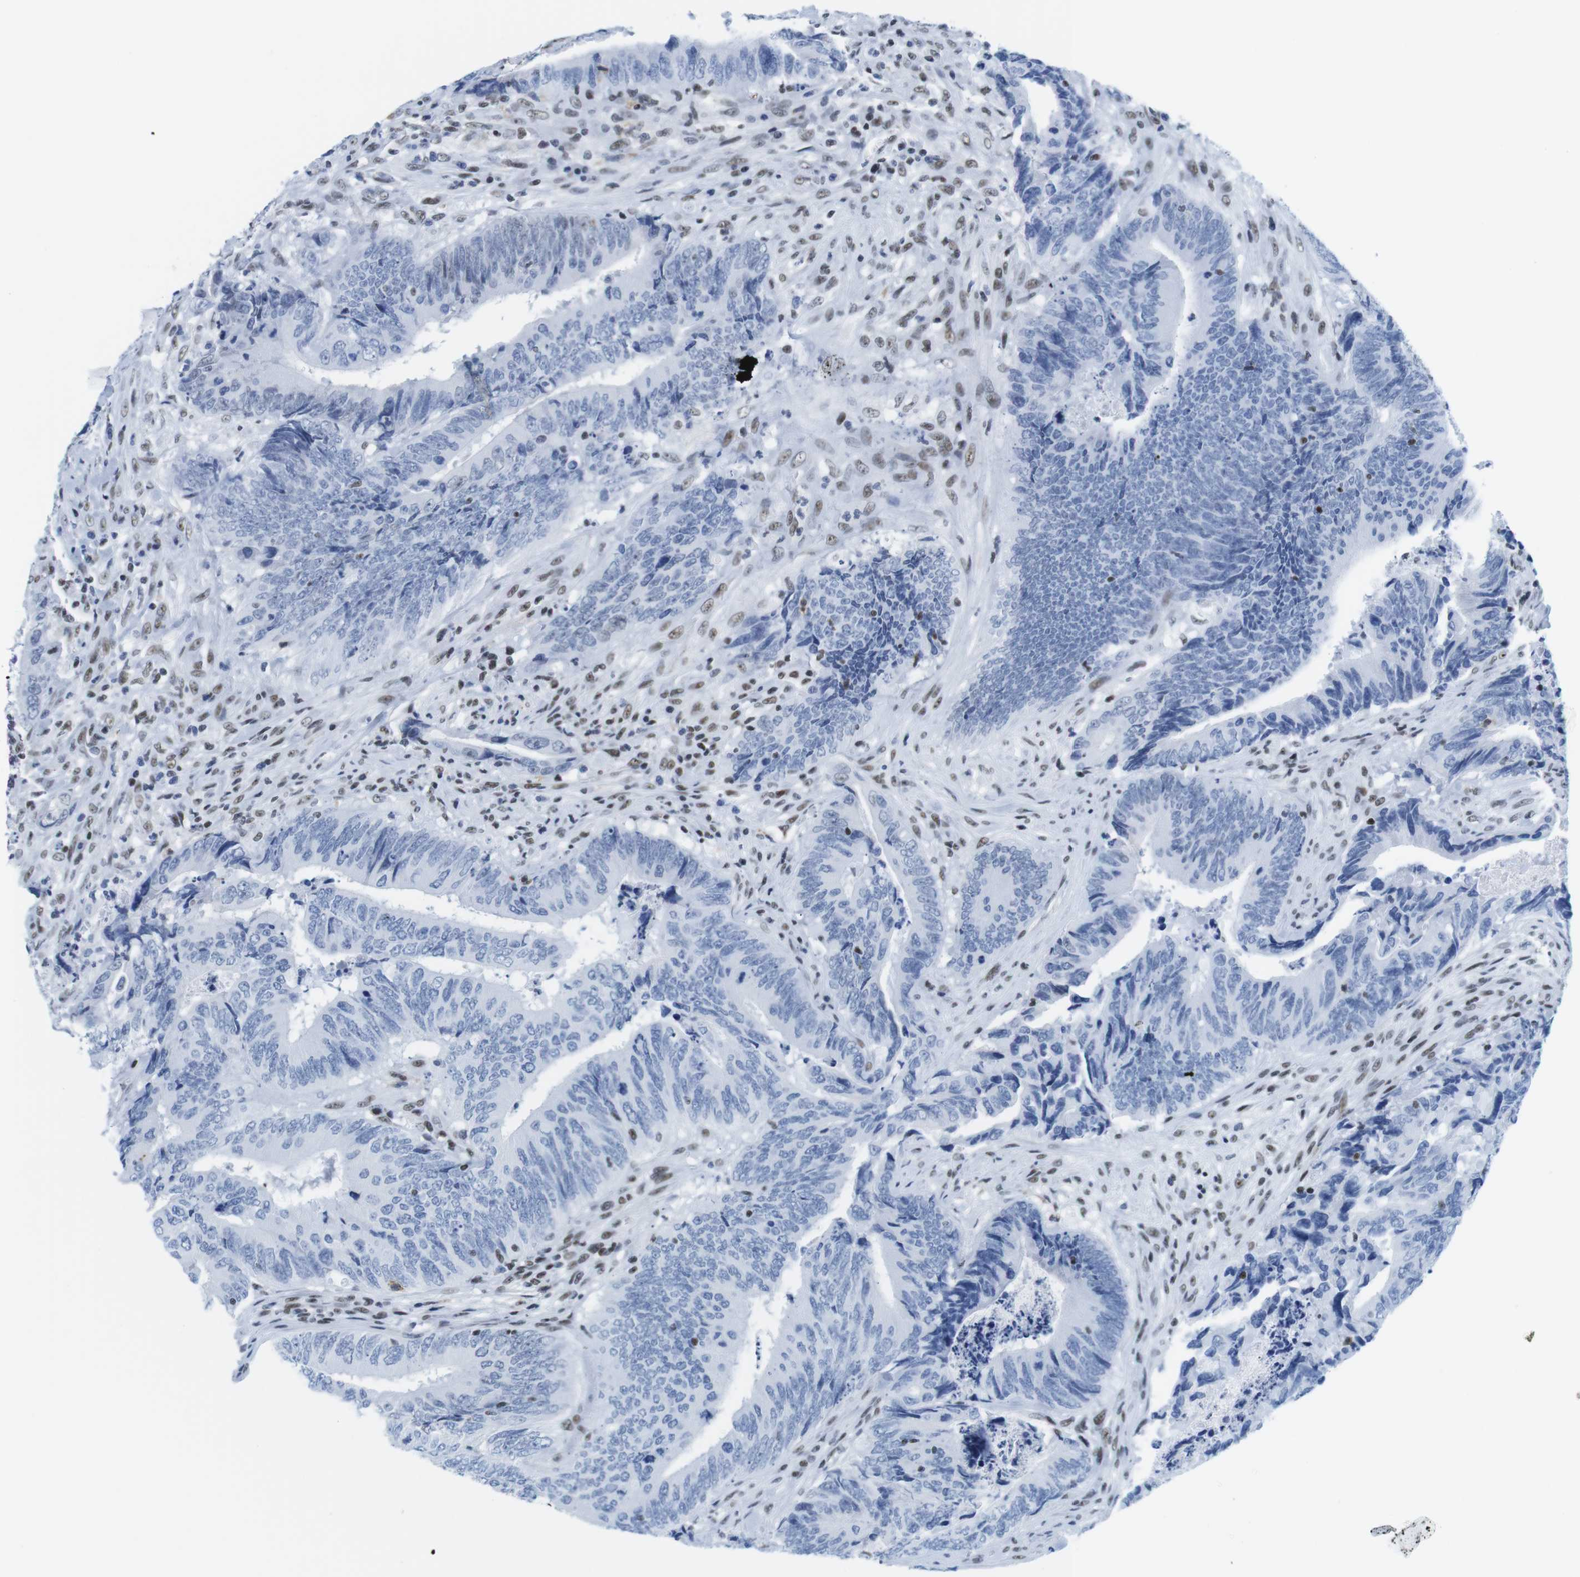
{"staining": {"intensity": "negative", "quantity": "none", "location": "none"}, "tissue": "colorectal cancer", "cell_type": "Tumor cells", "image_type": "cancer", "snomed": [{"axis": "morphology", "description": "Normal tissue, NOS"}, {"axis": "morphology", "description": "Adenocarcinoma, NOS"}, {"axis": "topography", "description": "Colon"}], "caption": "Tumor cells show no significant staining in colorectal cancer (adenocarcinoma). The staining is performed using DAB brown chromogen with nuclei counter-stained in using hematoxylin.", "gene": "IFI16", "patient": {"sex": "male", "age": 56}}